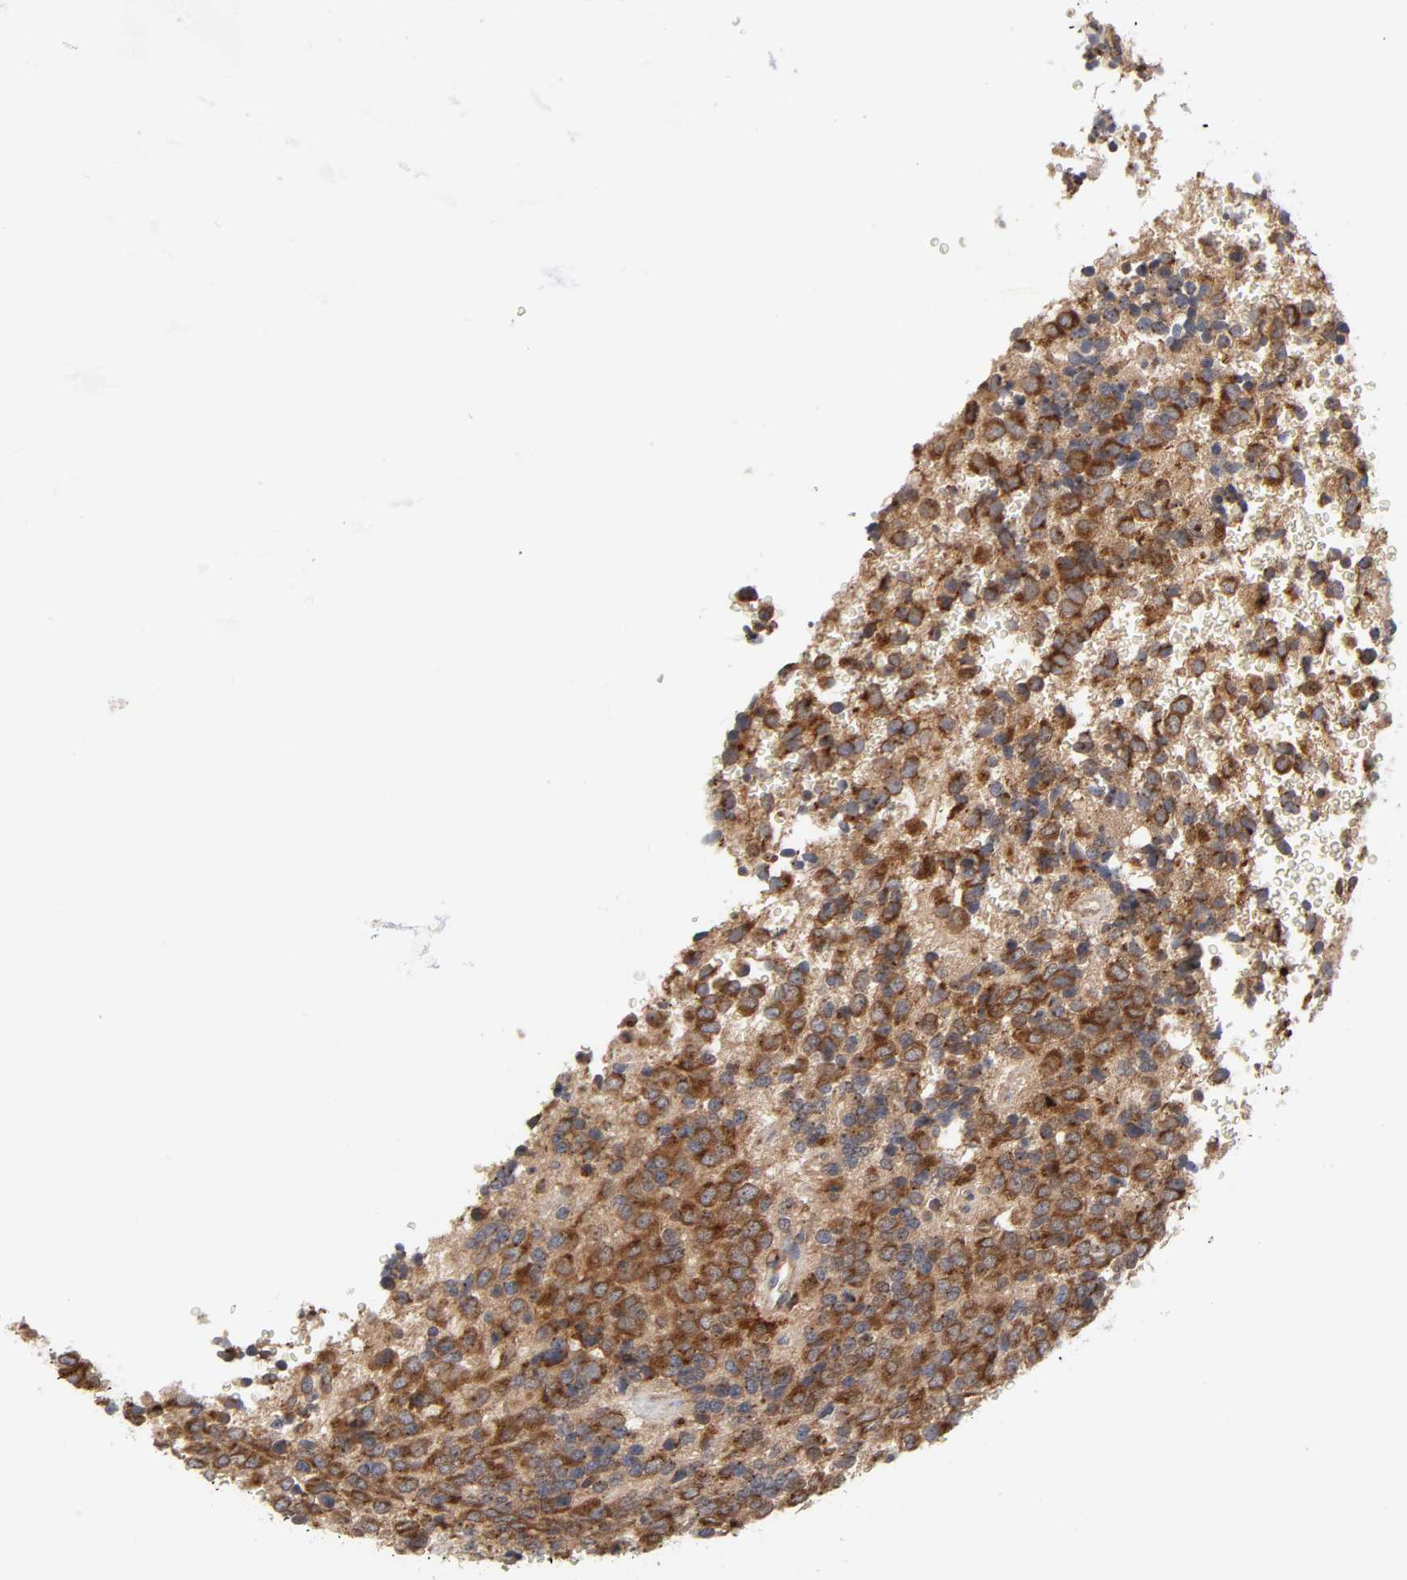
{"staining": {"intensity": "strong", "quantity": ">75%", "location": "cytoplasmic/membranous"}, "tissue": "glioma", "cell_type": "Tumor cells", "image_type": "cancer", "snomed": [{"axis": "morphology", "description": "Glioma, malignant, High grade"}, {"axis": "topography", "description": "pancreas cauda"}], "caption": "Protein staining of high-grade glioma (malignant) tissue demonstrates strong cytoplasmic/membranous staining in about >75% of tumor cells.", "gene": "GNPTG", "patient": {"sex": "male", "age": 60}}